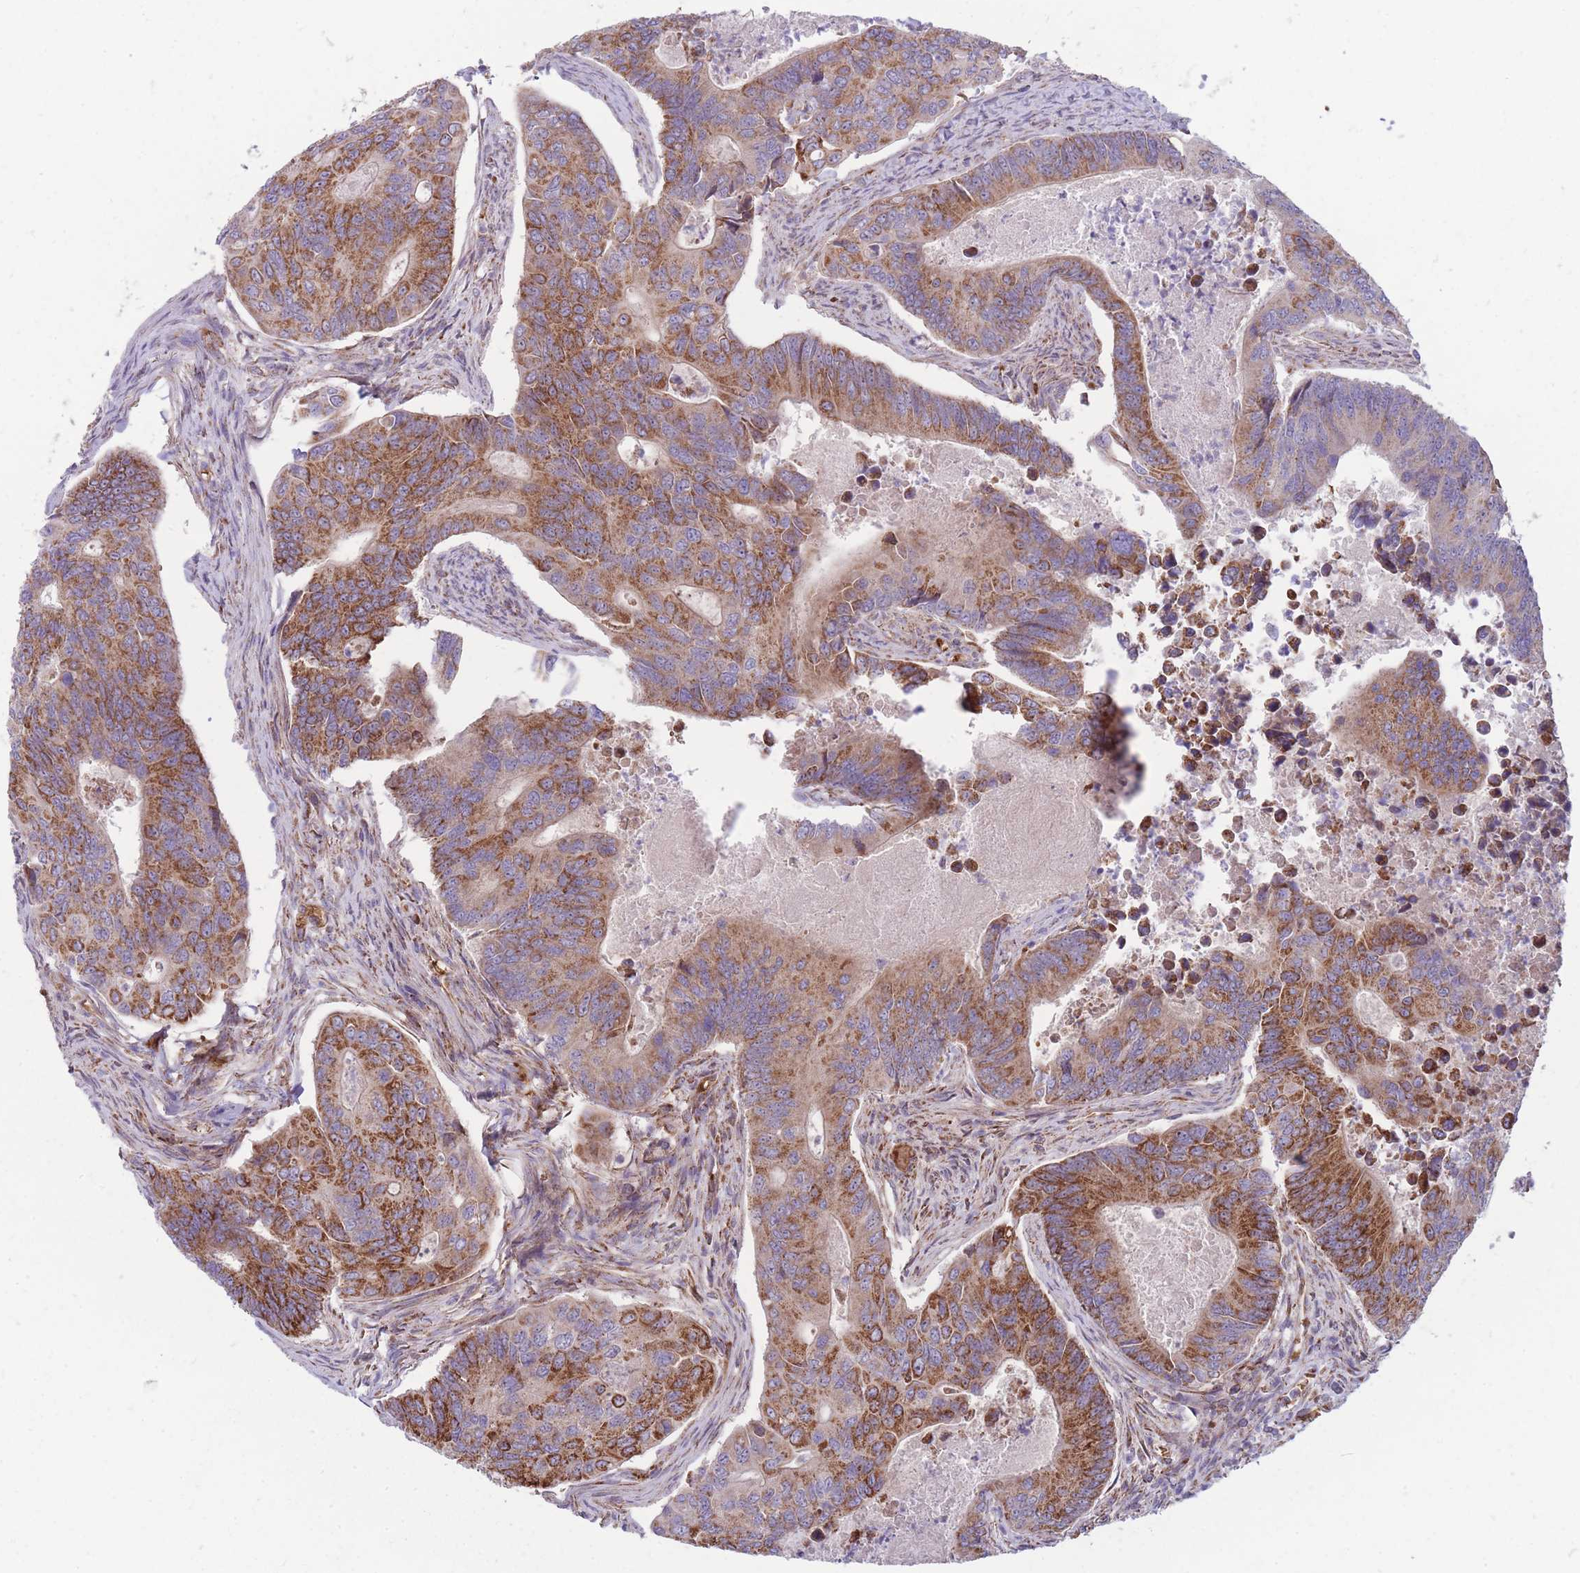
{"staining": {"intensity": "strong", "quantity": ">75%", "location": "cytoplasmic/membranous"}, "tissue": "colorectal cancer", "cell_type": "Tumor cells", "image_type": "cancer", "snomed": [{"axis": "morphology", "description": "Adenocarcinoma, NOS"}, {"axis": "topography", "description": "Colon"}], "caption": "Immunohistochemical staining of colorectal cancer (adenocarcinoma) exhibits high levels of strong cytoplasmic/membranous protein expression in approximately >75% of tumor cells.", "gene": "ANKRD10", "patient": {"sex": "female", "age": 67}}